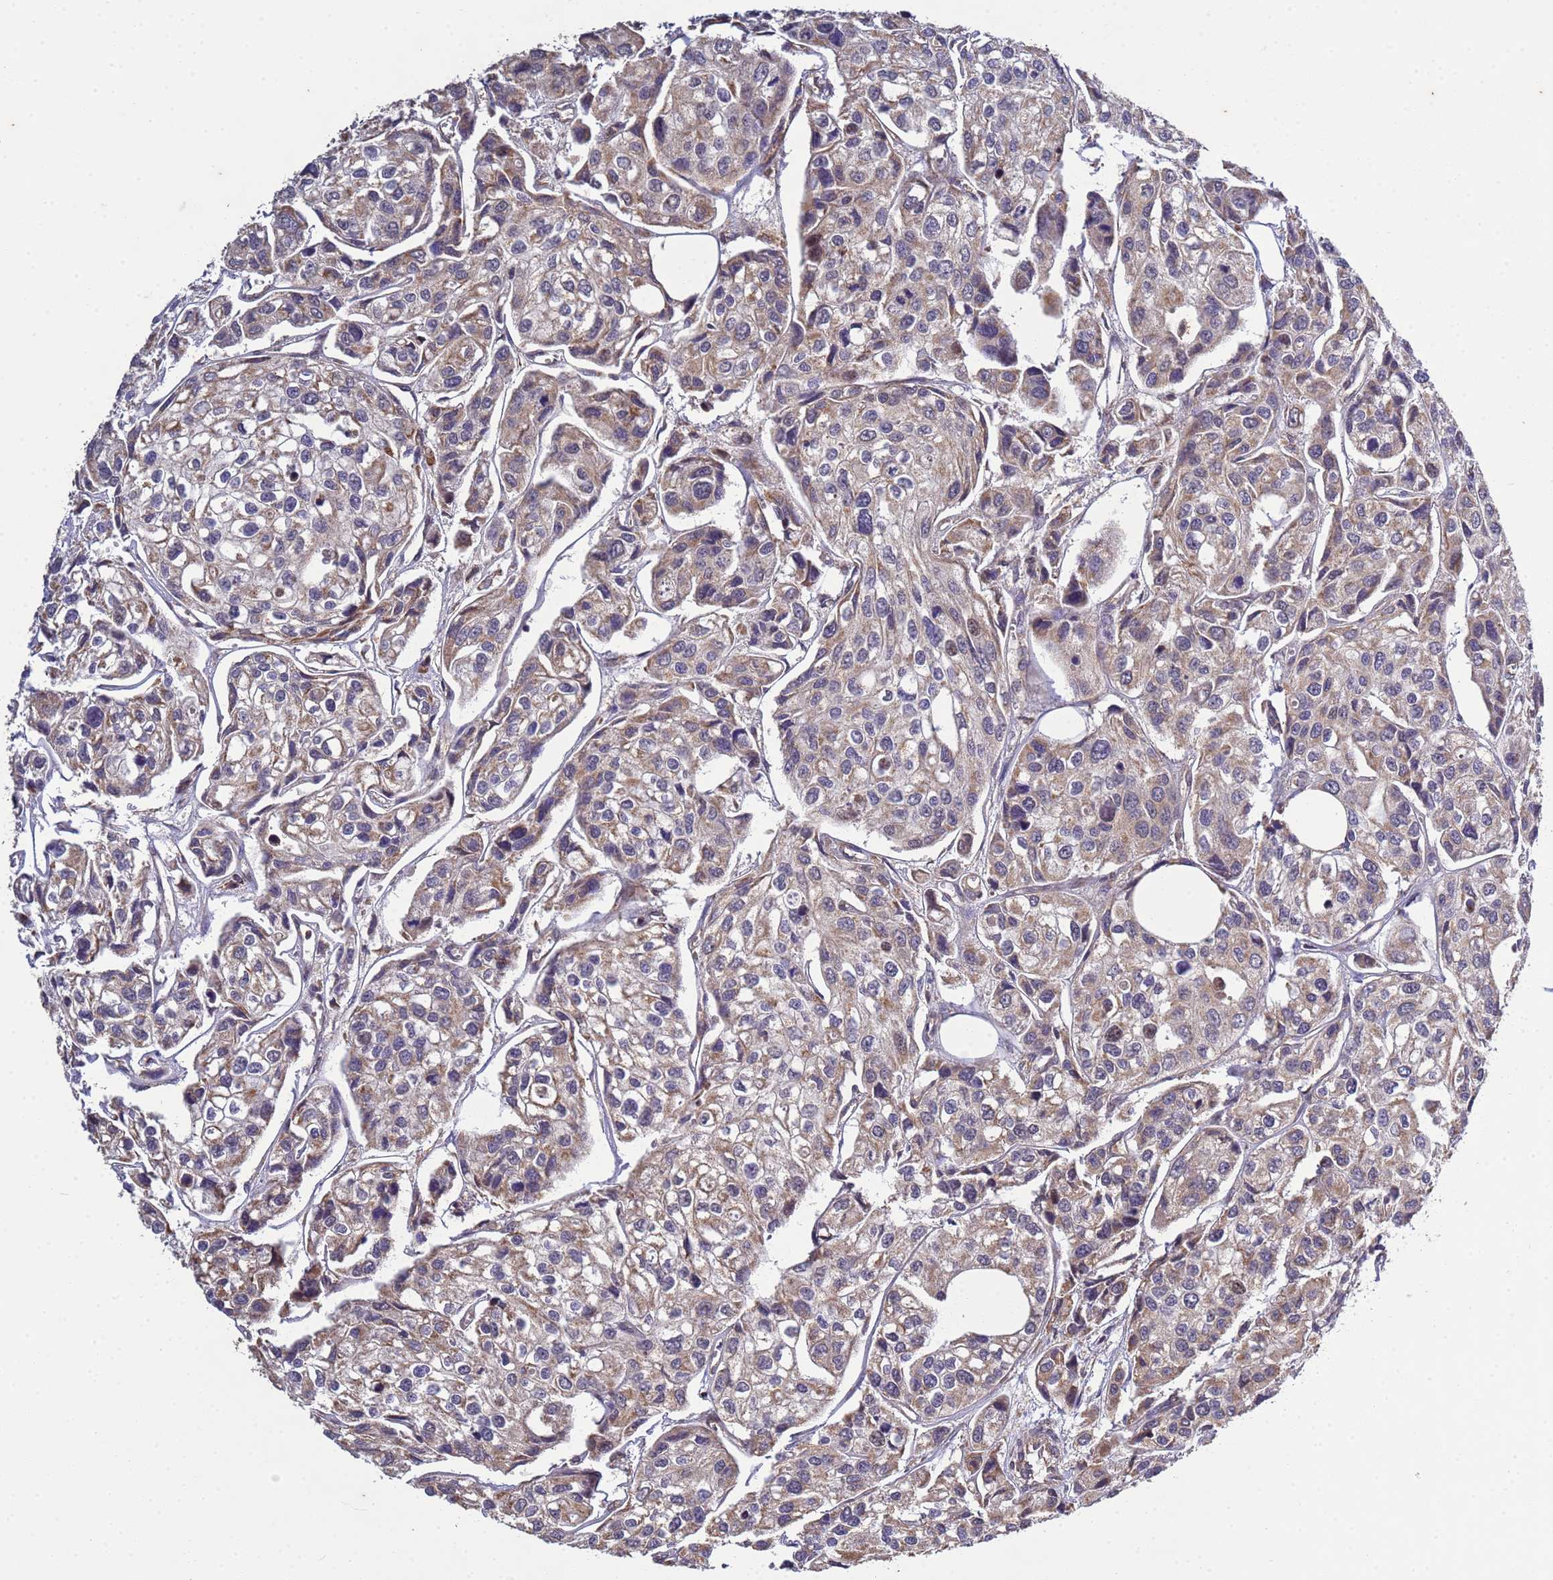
{"staining": {"intensity": "weak", "quantity": ">75%", "location": "cytoplasmic/membranous"}, "tissue": "urothelial cancer", "cell_type": "Tumor cells", "image_type": "cancer", "snomed": [{"axis": "morphology", "description": "Urothelial carcinoma, High grade"}, {"axis": "topography", "description": "Urinary bladder"}], "caption": "This micrograph reveals IHC staining of high-grade urothelial carcinoma, with low weak cytoplasmic/membranous positivity in about >75% of tumor cells.", "gene": "P2RX7", "patient": {"sex": "male", "age": 67}}